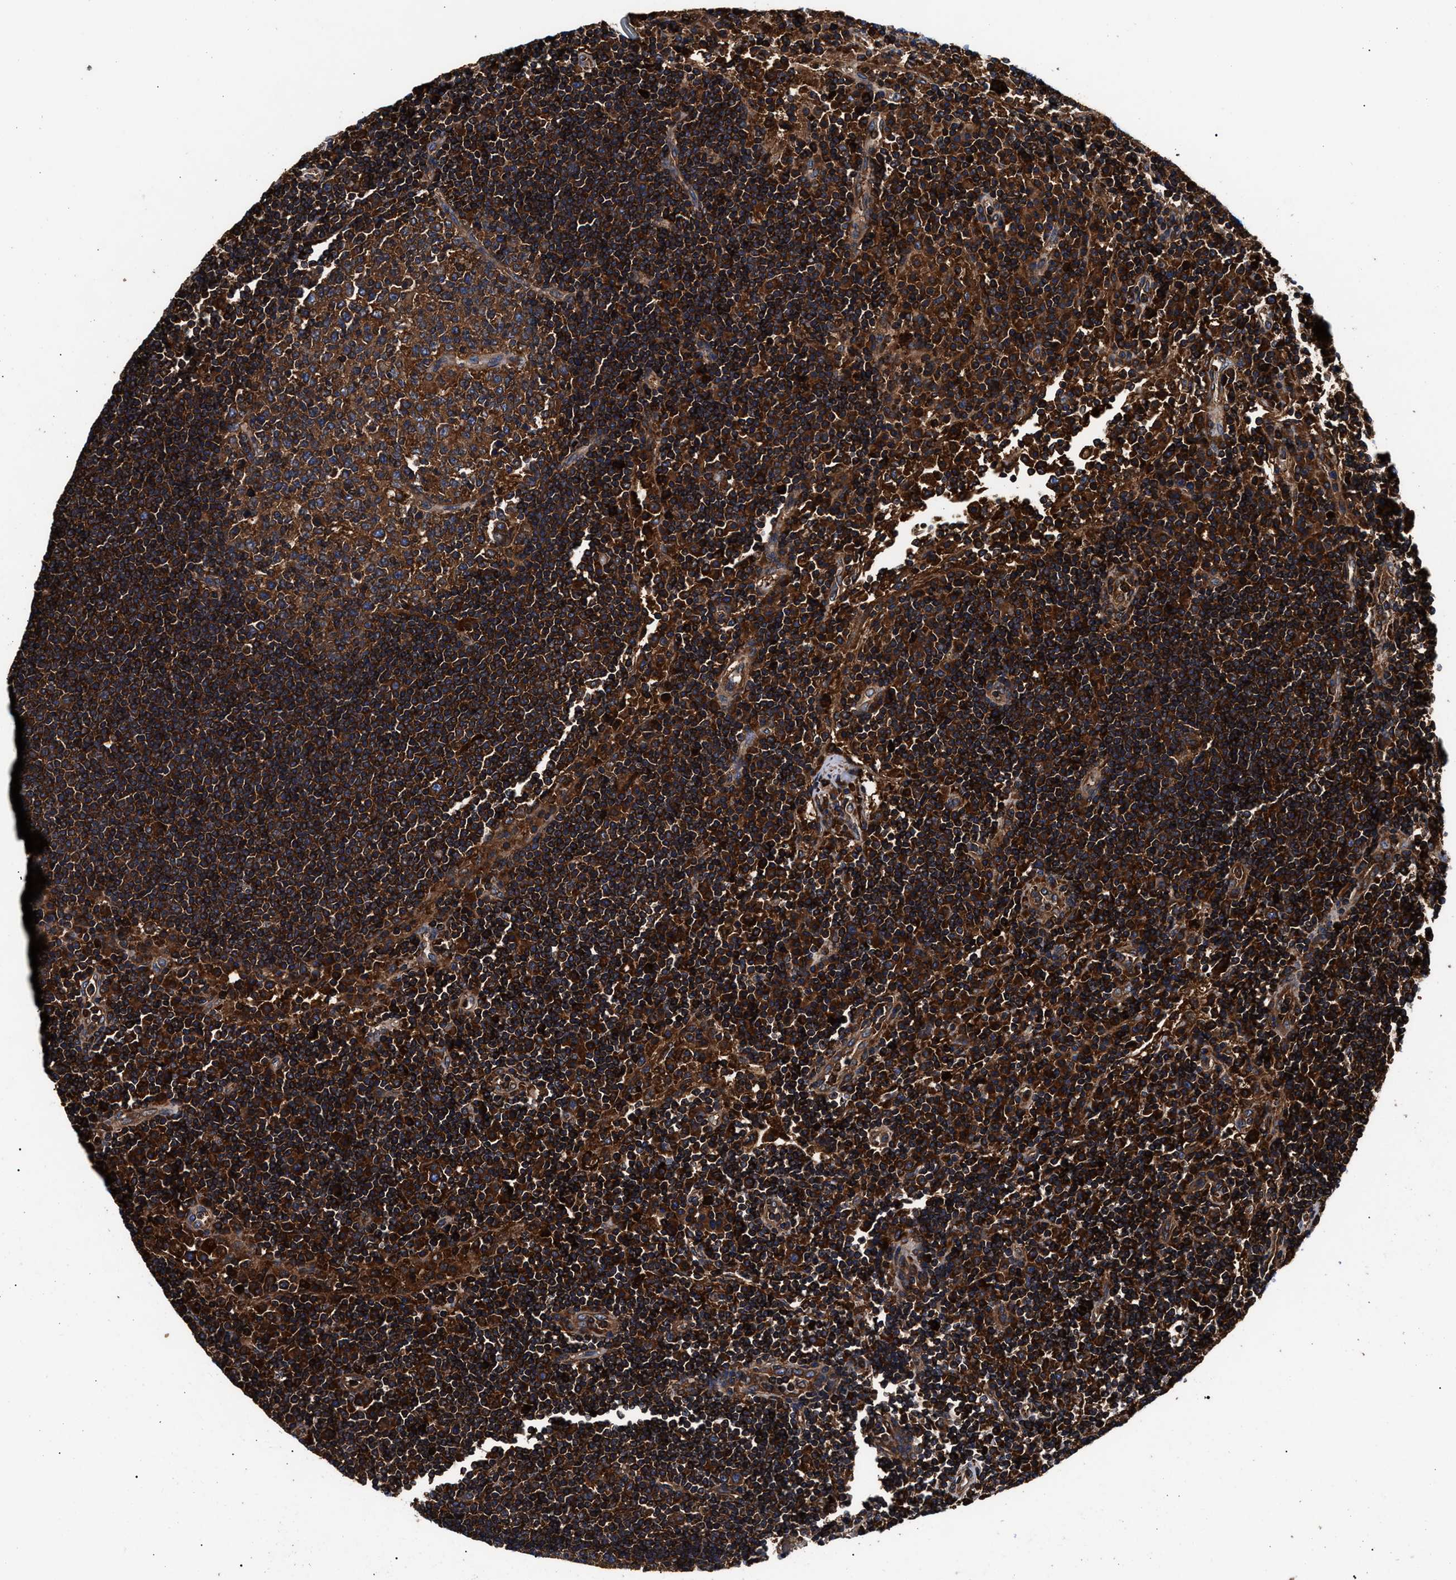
{"staining": {"intensity": "strong", "quantity": ">75%", "location": "cytoplasmic/membranous"}, "tissue": "lymph node", "cell_type": "Germinal center cells", "image_type": "normal", "snomed": [{"axis": "morphology", "description": "Normal tissue, NOS"}, {"axis": "topography", "description": "Lymph node"}], "caption": "Brown immunohistochemical staining in normal human lymph node exhibits strong cytoplasmic/membranous staining in approximately >75% of germinal center cells.", "gene": "ENSG00000286112", "patient": {"sex": "female", "age": 53}}